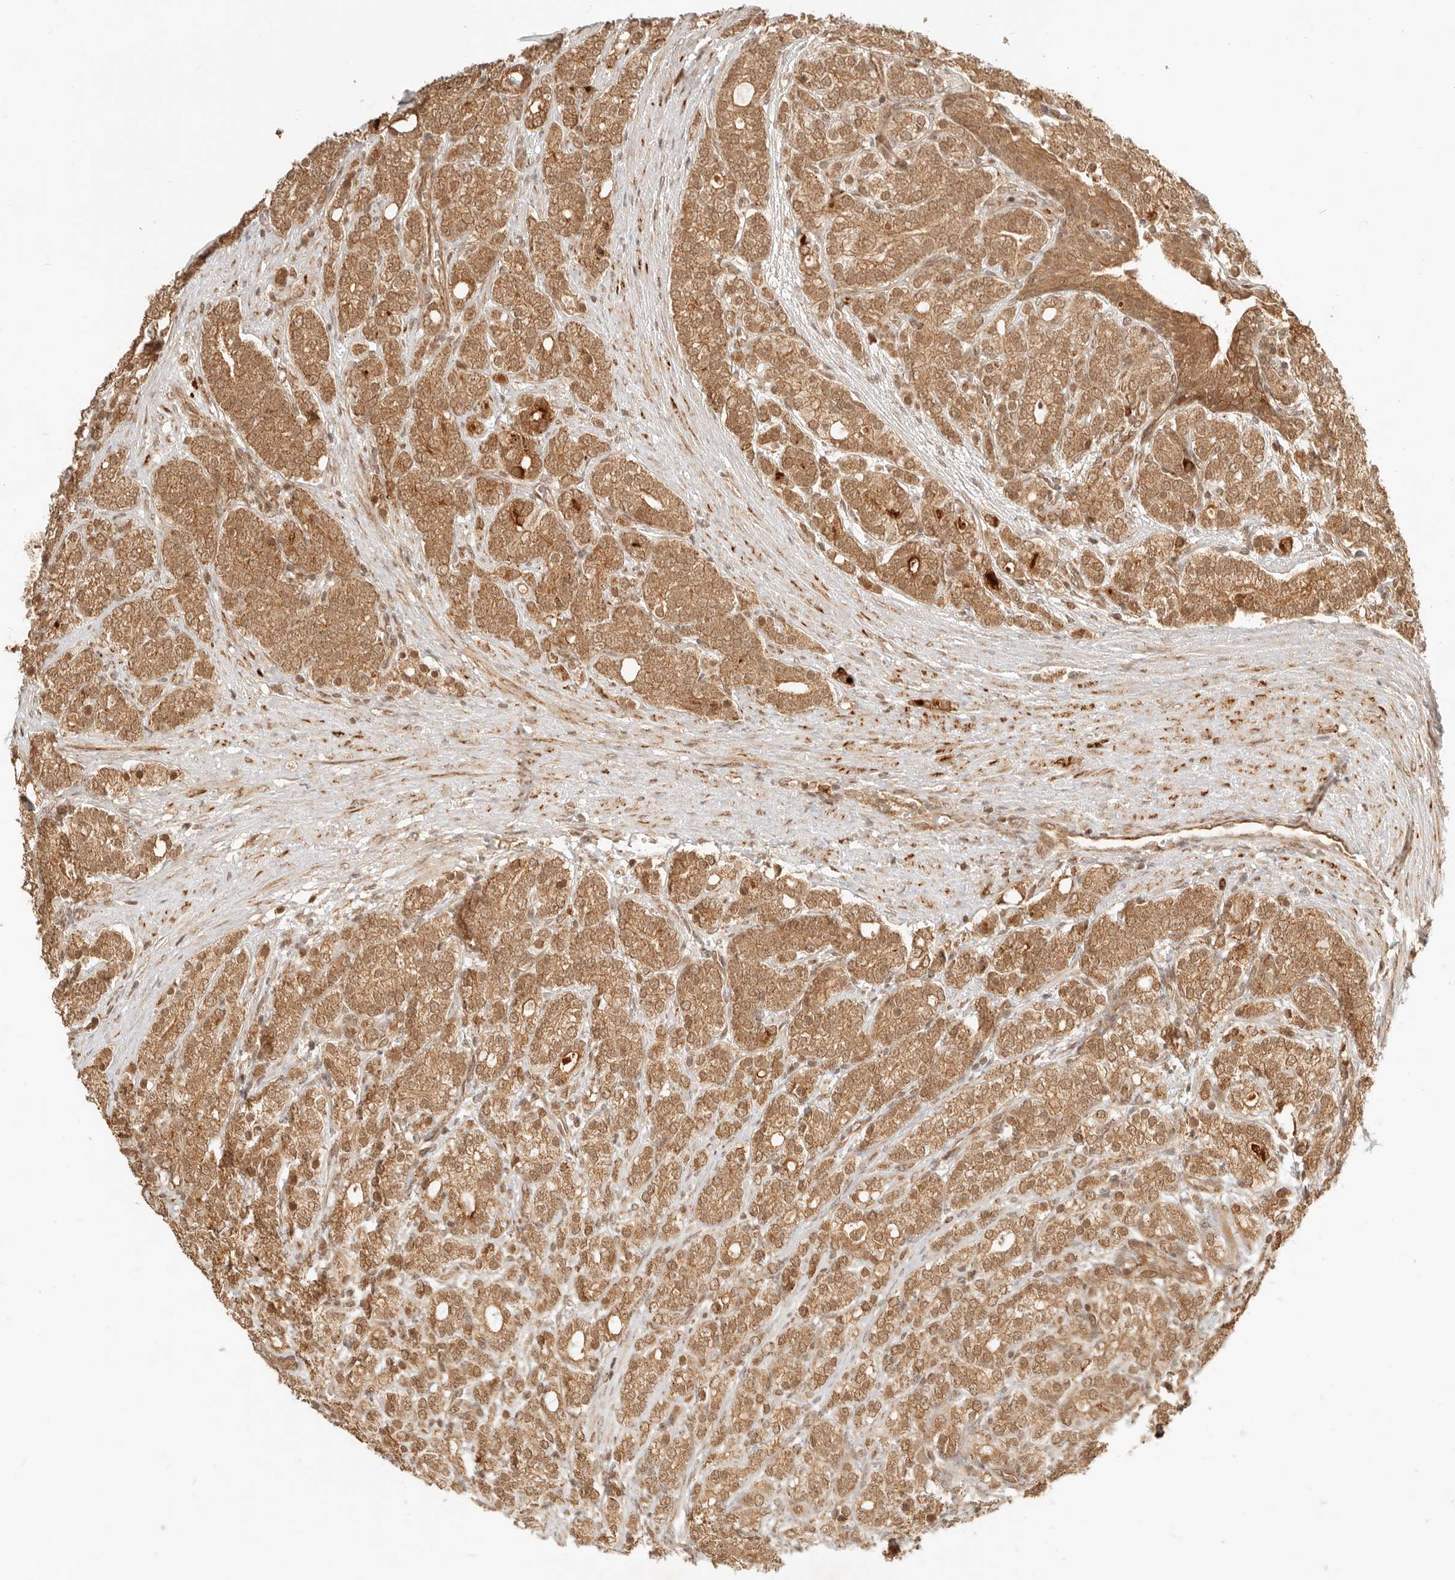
{"staining": {"intensity": "moderate", "quantity": ">75%", "location": "cytoplasmic/membranous,nuclear"}, "tissue": "prostate cancer", "cell_type": "Tumor cells", "image_type": "cancer", "snomed": [{"axis": "morphology", "description": "Adenocarcinoma, High grade"}, {"axis": "topography", "description": "Prostate"}], "caption": "A medium amount of moderate cytoplasmic/membranous and nuclear expression is identified in approximately >75% of tumor cells in prostate cancer (high-grade adenocarcinoma) tissue. (Stains: DAB (3,3'-diaminobenzidine) in brown, nuclei in blue, Microscopy: brightfield microscopy at high magnification).", "gene": "BAALC", "patient": {"sex": "male", "age": 57}}